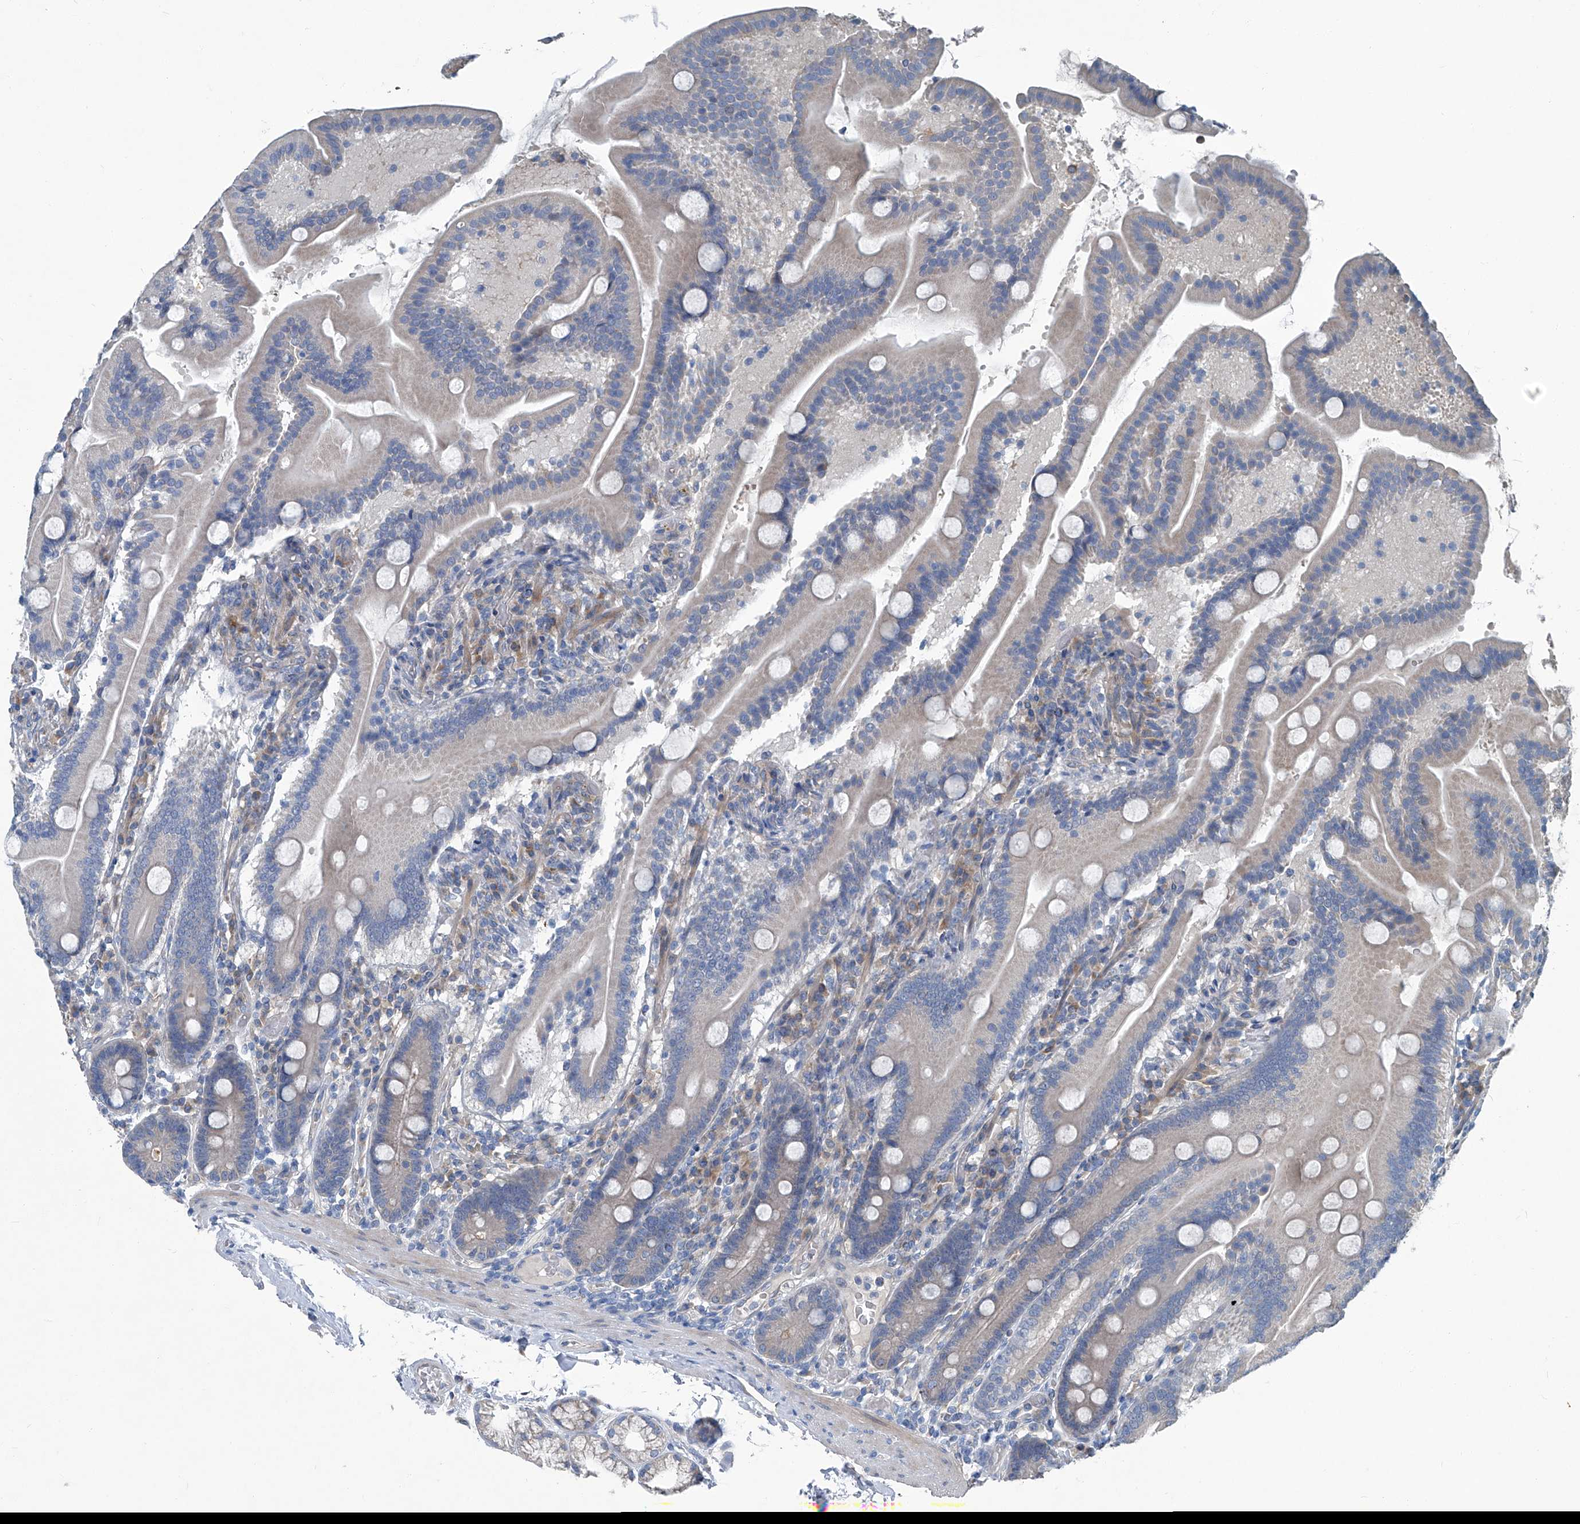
{"staining": {"intensity": "negative", "quantity": "none", "location": "none"}, "tissue": "duodenum", "cell_type": "Glandular cells", "image_type": "normal", "snomed": [{"axis": "morphology", "description": "Normal tissue, NOS"}, {"axis": "topography", "description": "Duodenum"}], "caption": "Immunohistochemistry histopathology image of benign human duodenum stained for a protein (brown), which shows no positivity in glandular cells.", "gene": "SLC26A11", "patient": {"sex": "male", "age": 55}}